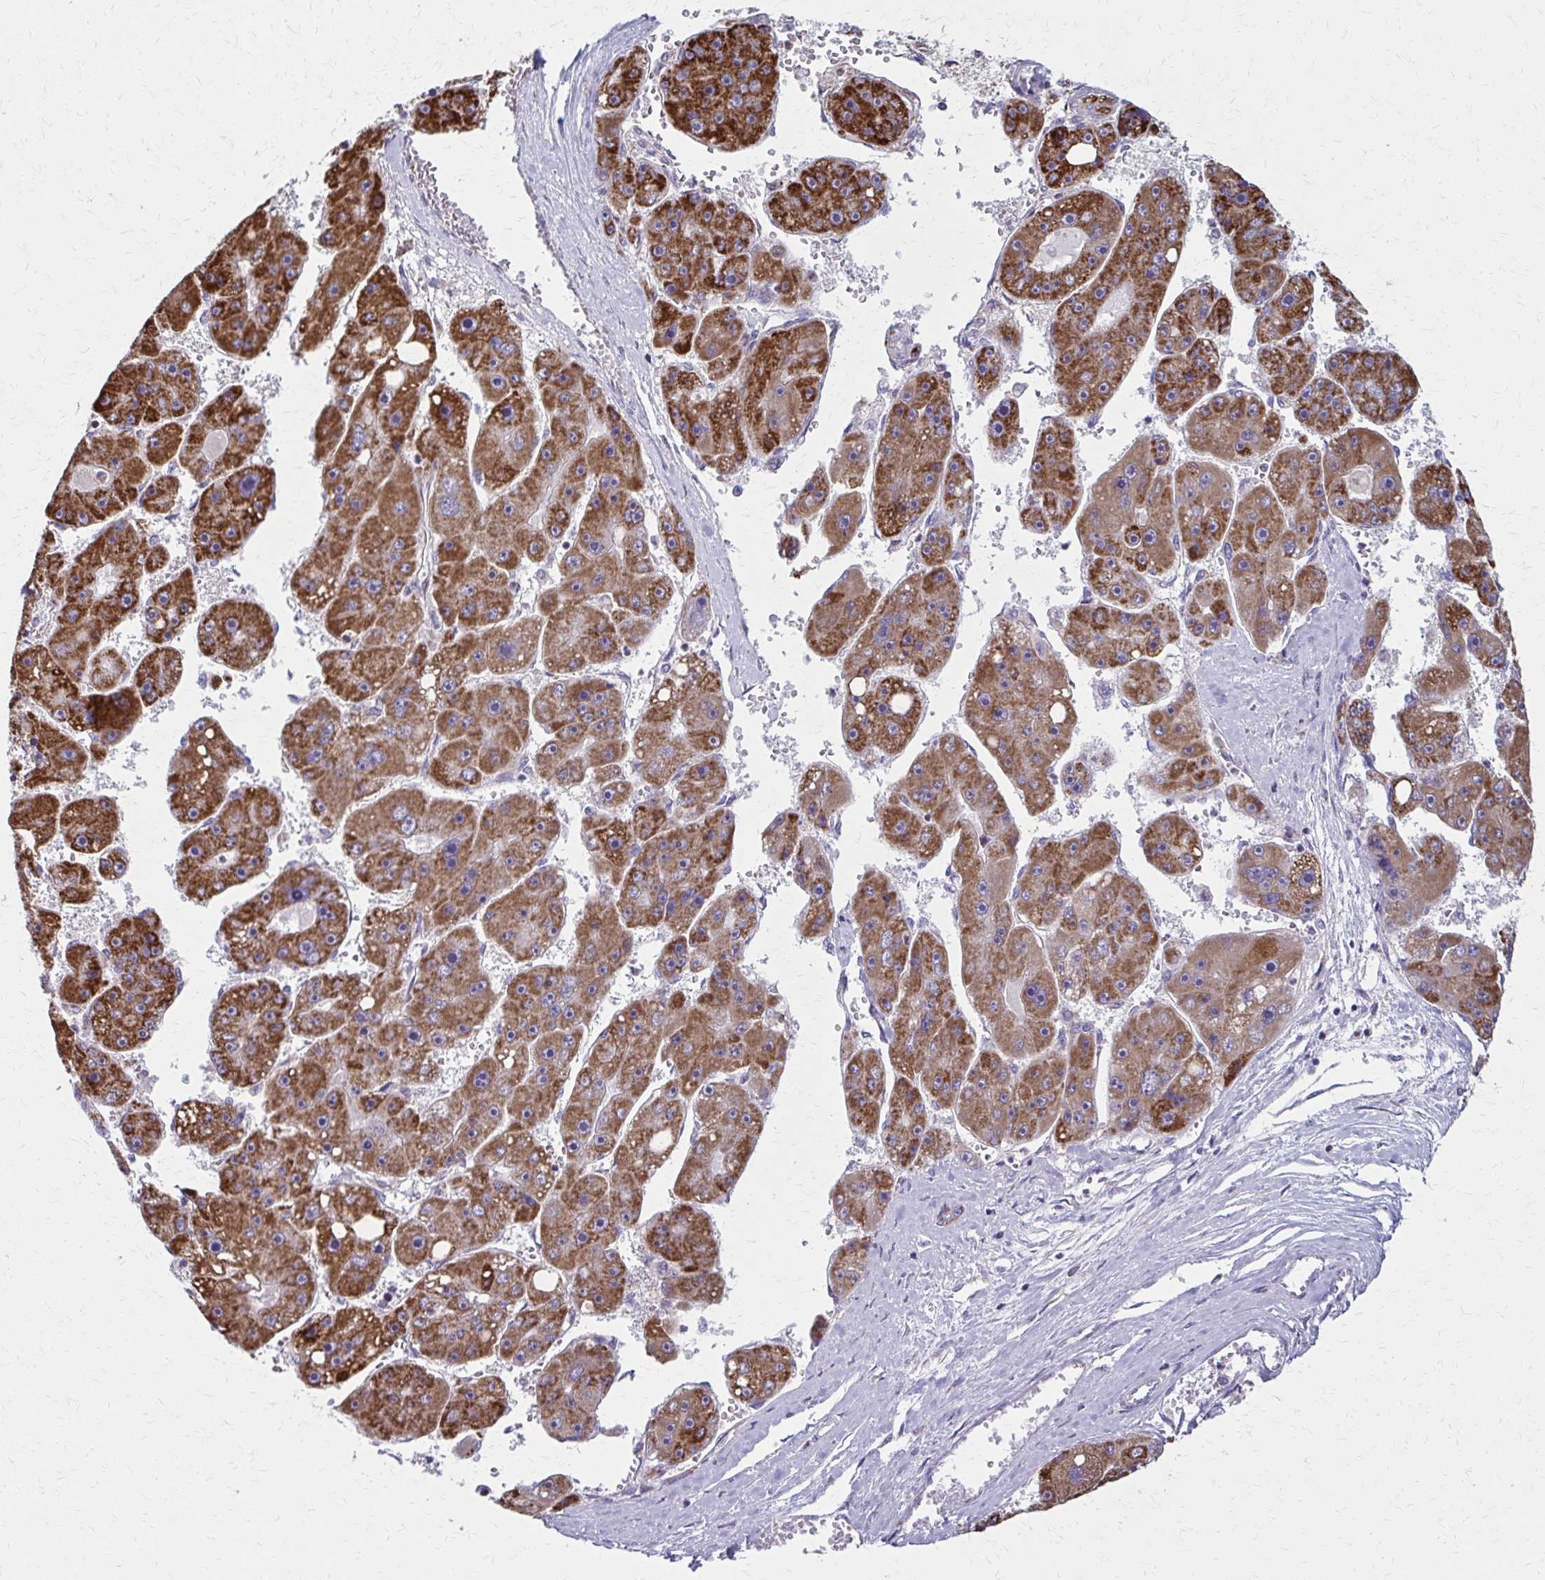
{"staining": {"intensity": "strong", "quantity": "25%-75%", "location": "cytoplasmic/membranous"}, "tissue": "liver cancer", "cell_type": "Tumor cells", "image_type": "cancer", "snomed": [{"axis": "morphology", "description": "Carcinoma, Hepatocellular, NOS"}, {"axis": "topography", "description": "Liver"}], "caption": "Immunohistochemical staining of liver cancer (hepatocellular carcinoma) demonstrates high levels of strong cytoplasmic/membranous protein positivity in about 25%-75% of tumor cells.", "gene": "TVP23A", "patient": {"sex": "female", "age": 61}}